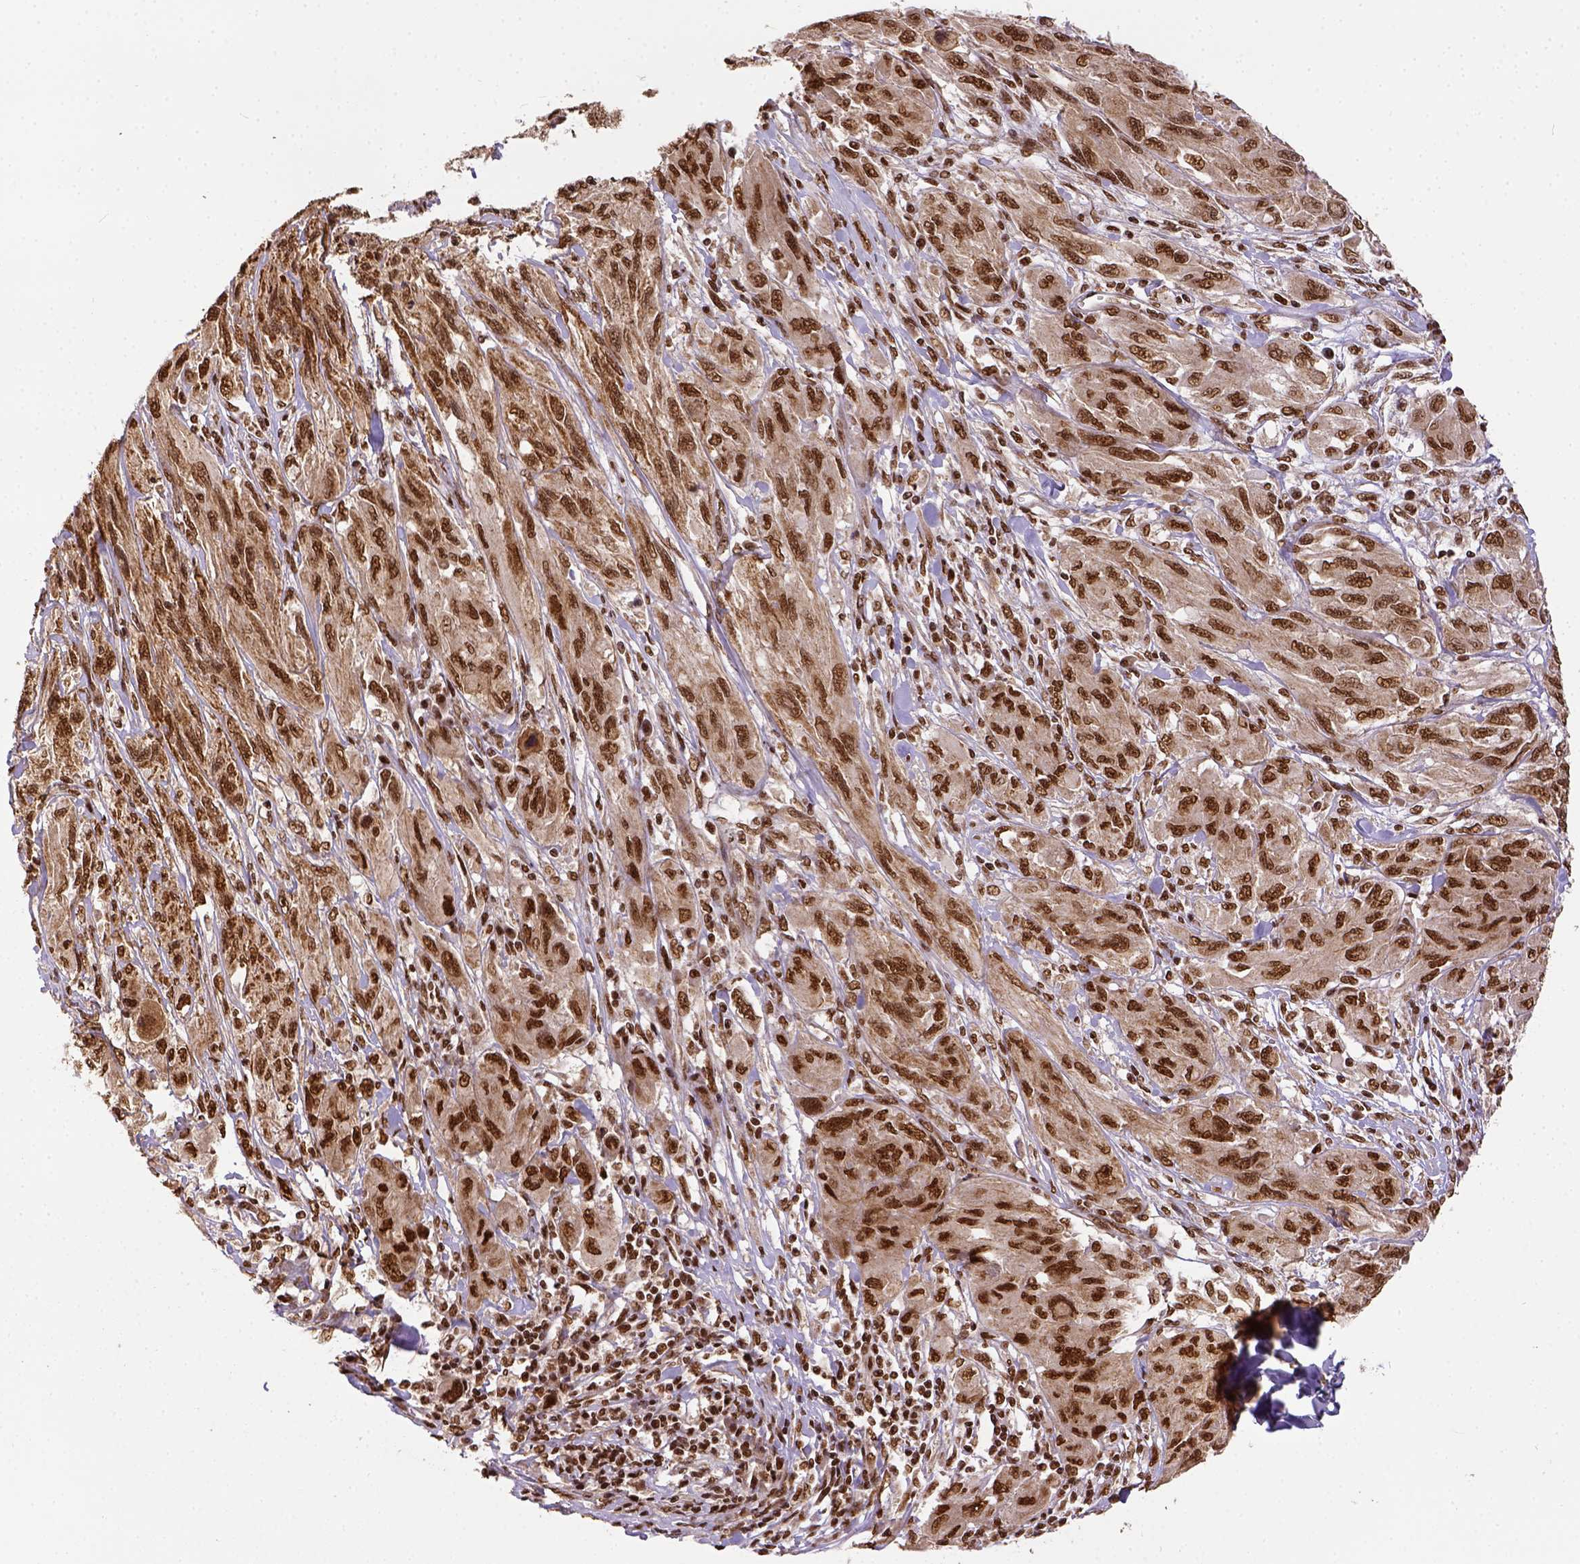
{"staining": {"intensity": "strong", "quantity": ">75%", "location": "nuclear"}, "tissue": "melanoma", "cell_type": "Tumor cells", "image_type": "cancer", "snomed": [{"axis": "morphology", "description": "Malignant melanoma, NOS"}, {"axis": "topography", "description": "Skin"}], "caption": "Immunohistochemistry (DAB (3,3'-diaminobenzidine)) staining of melanoma shows strong nuclear protein expression in about >75% of tumor cells.", "gene": "NACC1", "patient": {"sex": "female", "age": 91}}